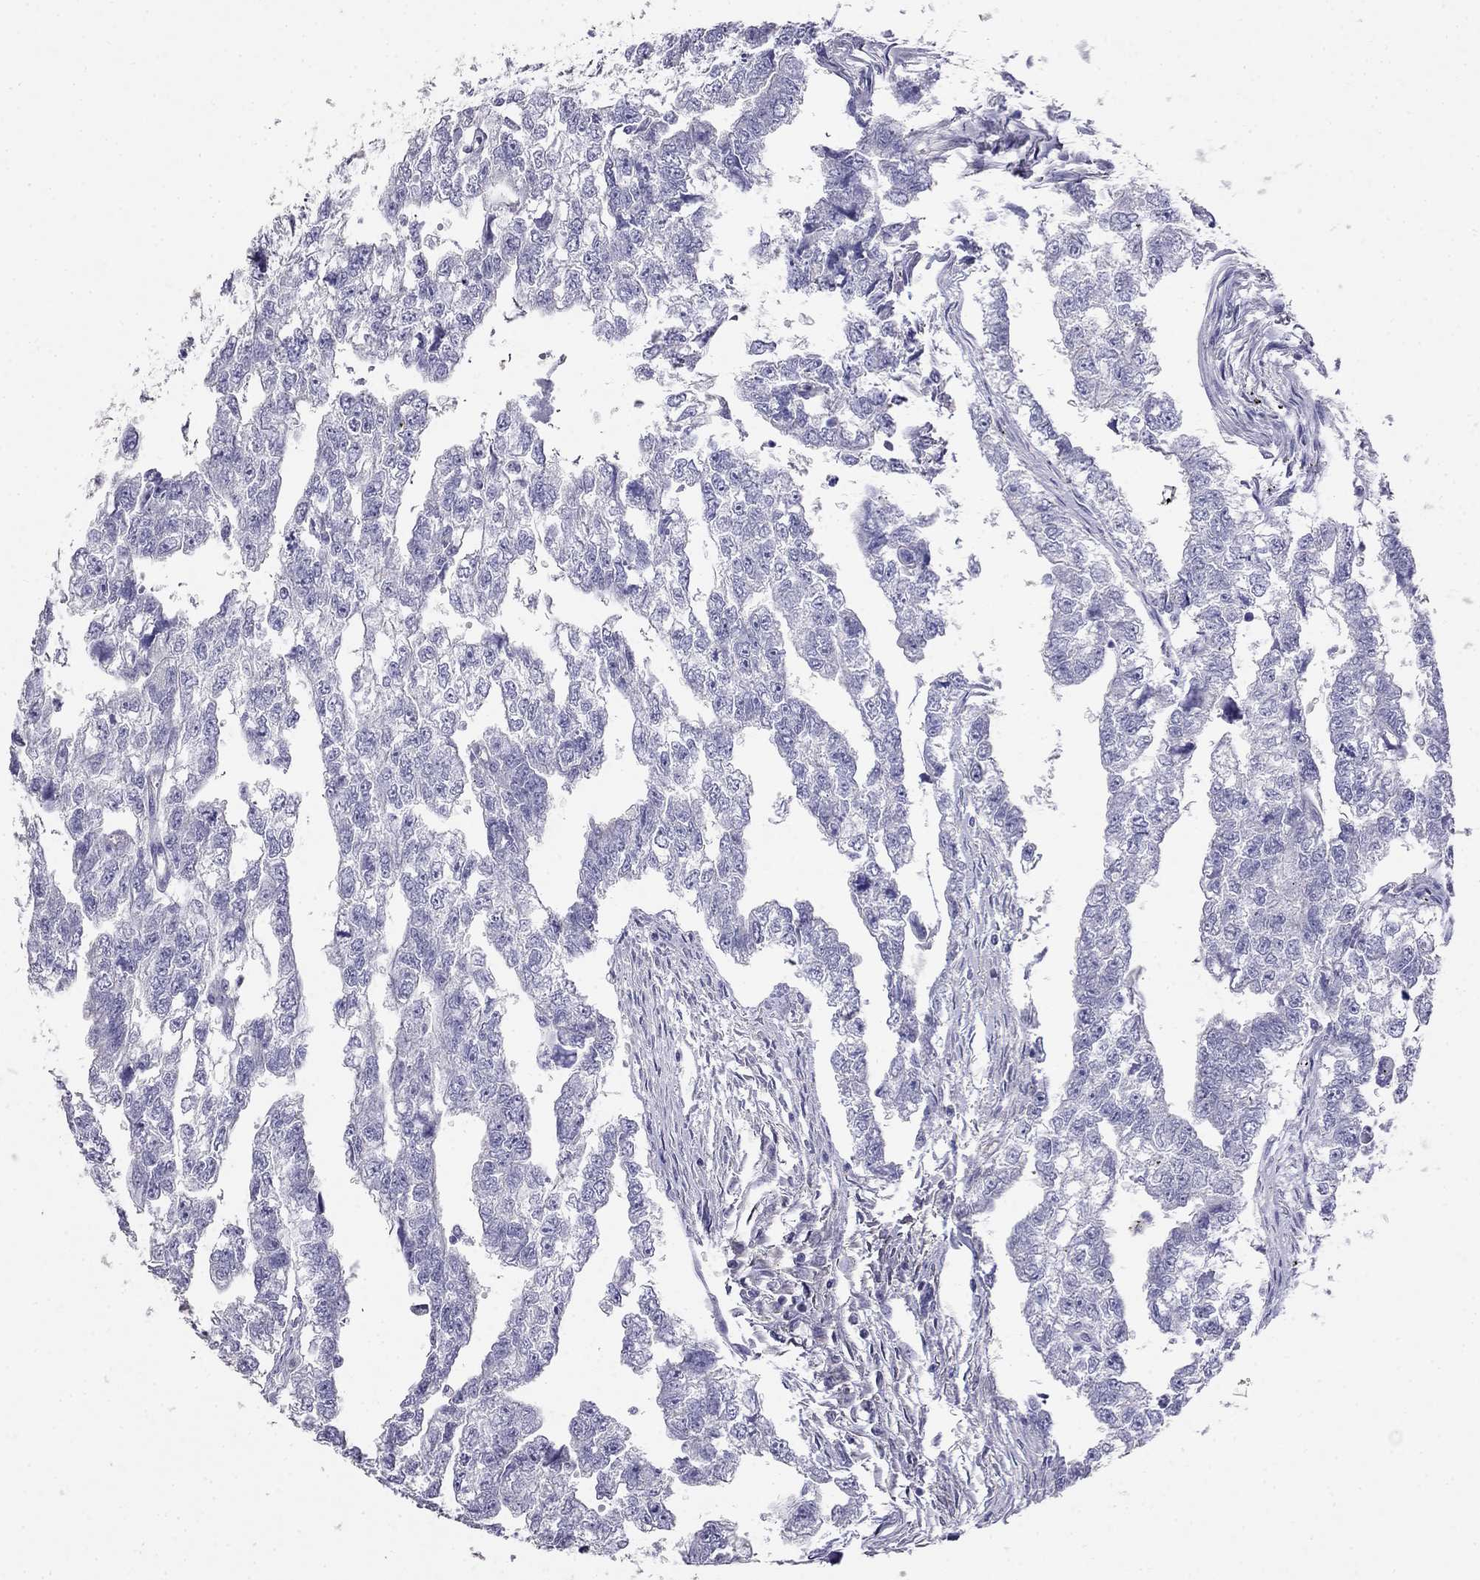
{"staining": {"intensity": "negative", "quantity": "none", "location": "none"}, "tissue": "testis cancer", "cell_type": "Tumor cells", "image_type": "cancer", "snomed": [{"axis": "morphology", "description": "Carcinoma, Embryonal, NOS"}, {"axis": "morphology", "description": "Teratoma, malignant, NOS"}, {"axis": "topography", "description": "Testis"}], "caption": "There is no significant staining in tumor cells of testis cancer.", "gene": "LY6H", "patient": {"sex": "male", "age": 44}}